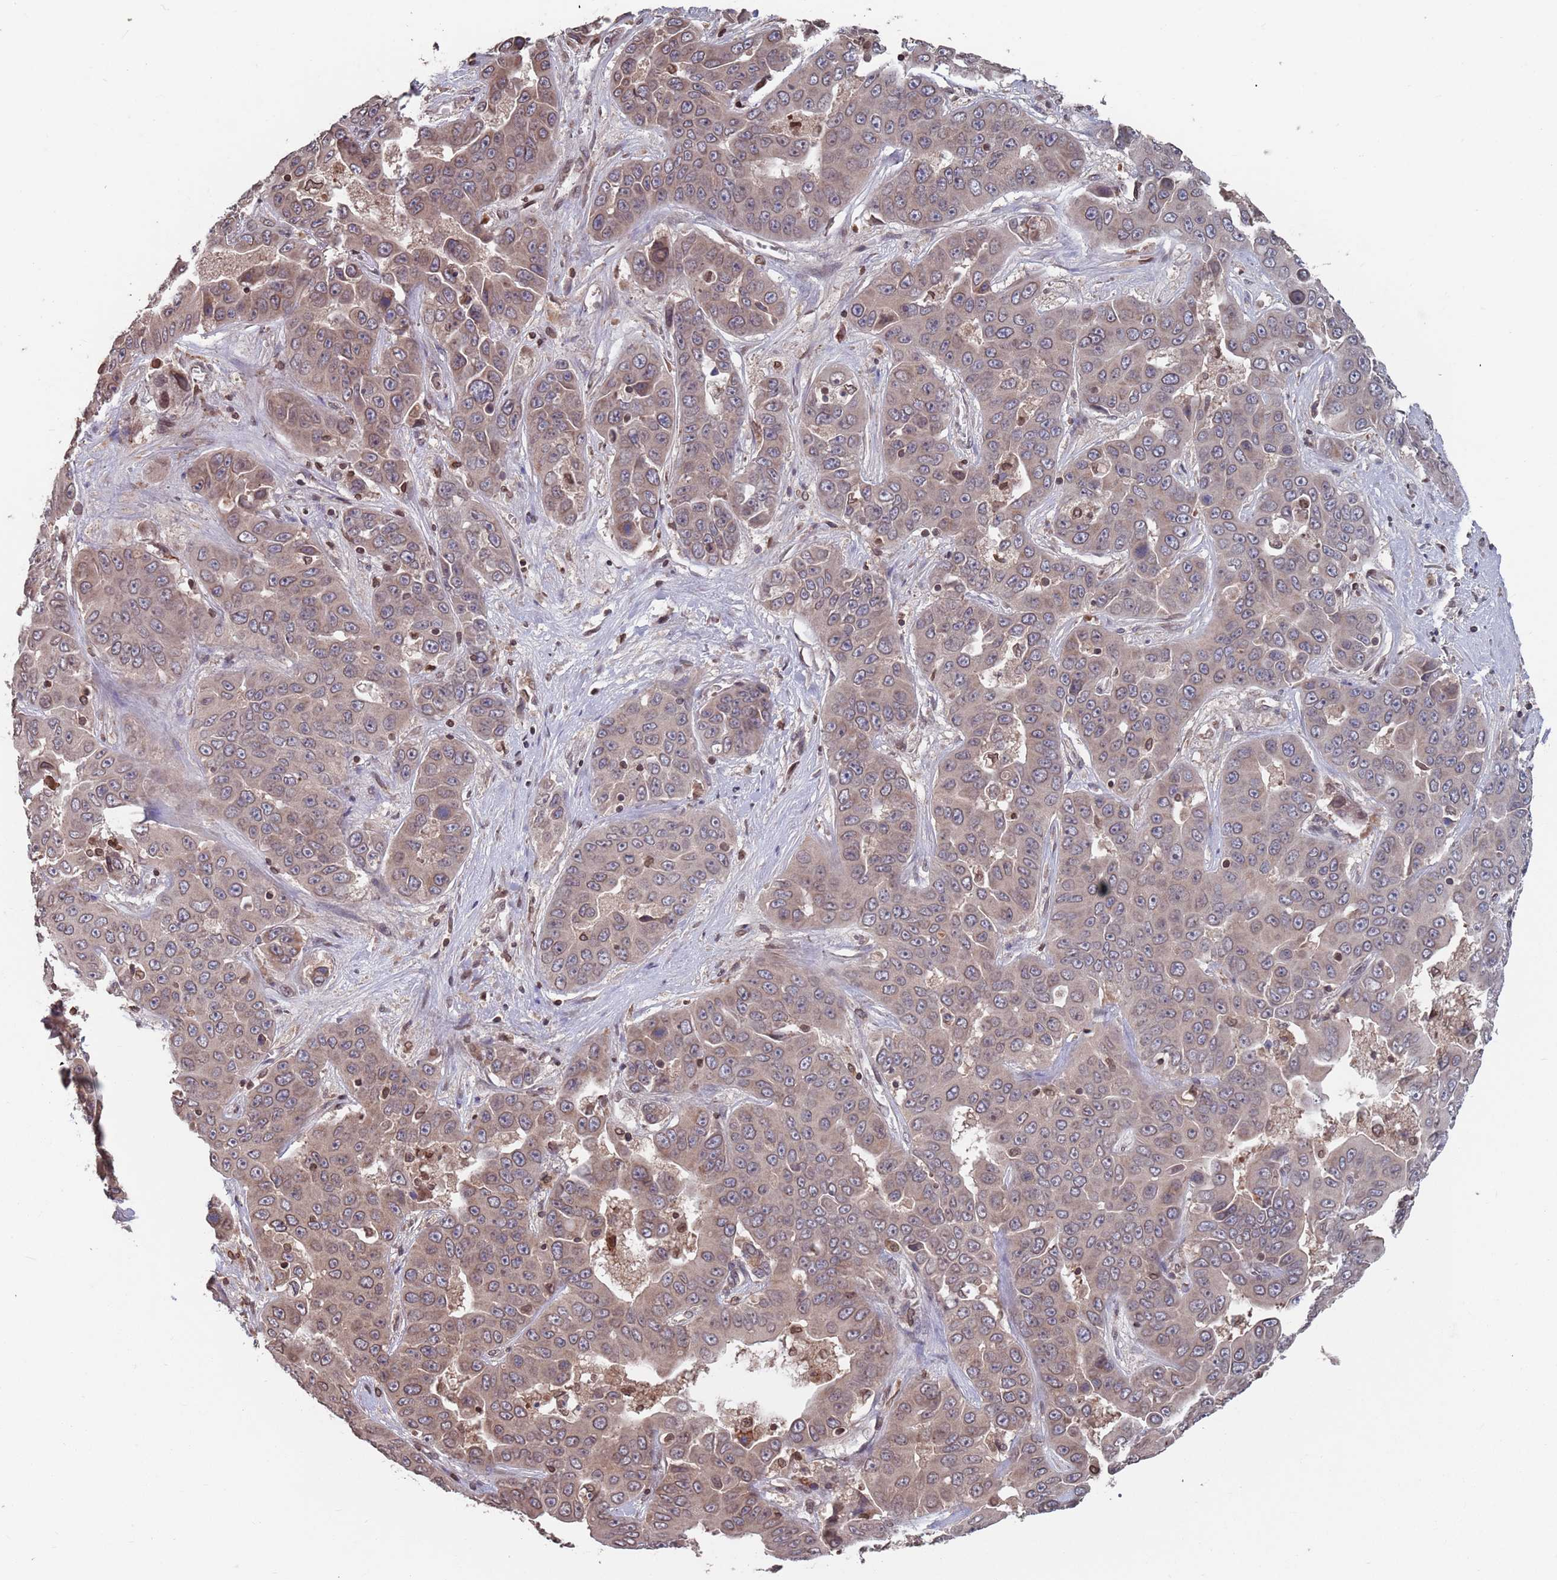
{"staining": {"intensity": "weak", "quantity": "25%-75%", "location": "cytoplasmic/membranous,nuclear"}, "tissue": "liver cancer", "cell_type": "Tumor cells", "image_type": "cancer", "snomed": [{"axis": "morphology", "description": "Cholangiocarcinoma"}, {"axis": "topography", "description": "Liver"}], "caption": "Brown immunohistochemical staining in human liver cancer exhibits weak cytoplasmic/membranous and nuclear expression in approximately 25%-75% of tumor cells.", "gene": "SDHAF3", "patient": {"sex": "female", "age": 52}}